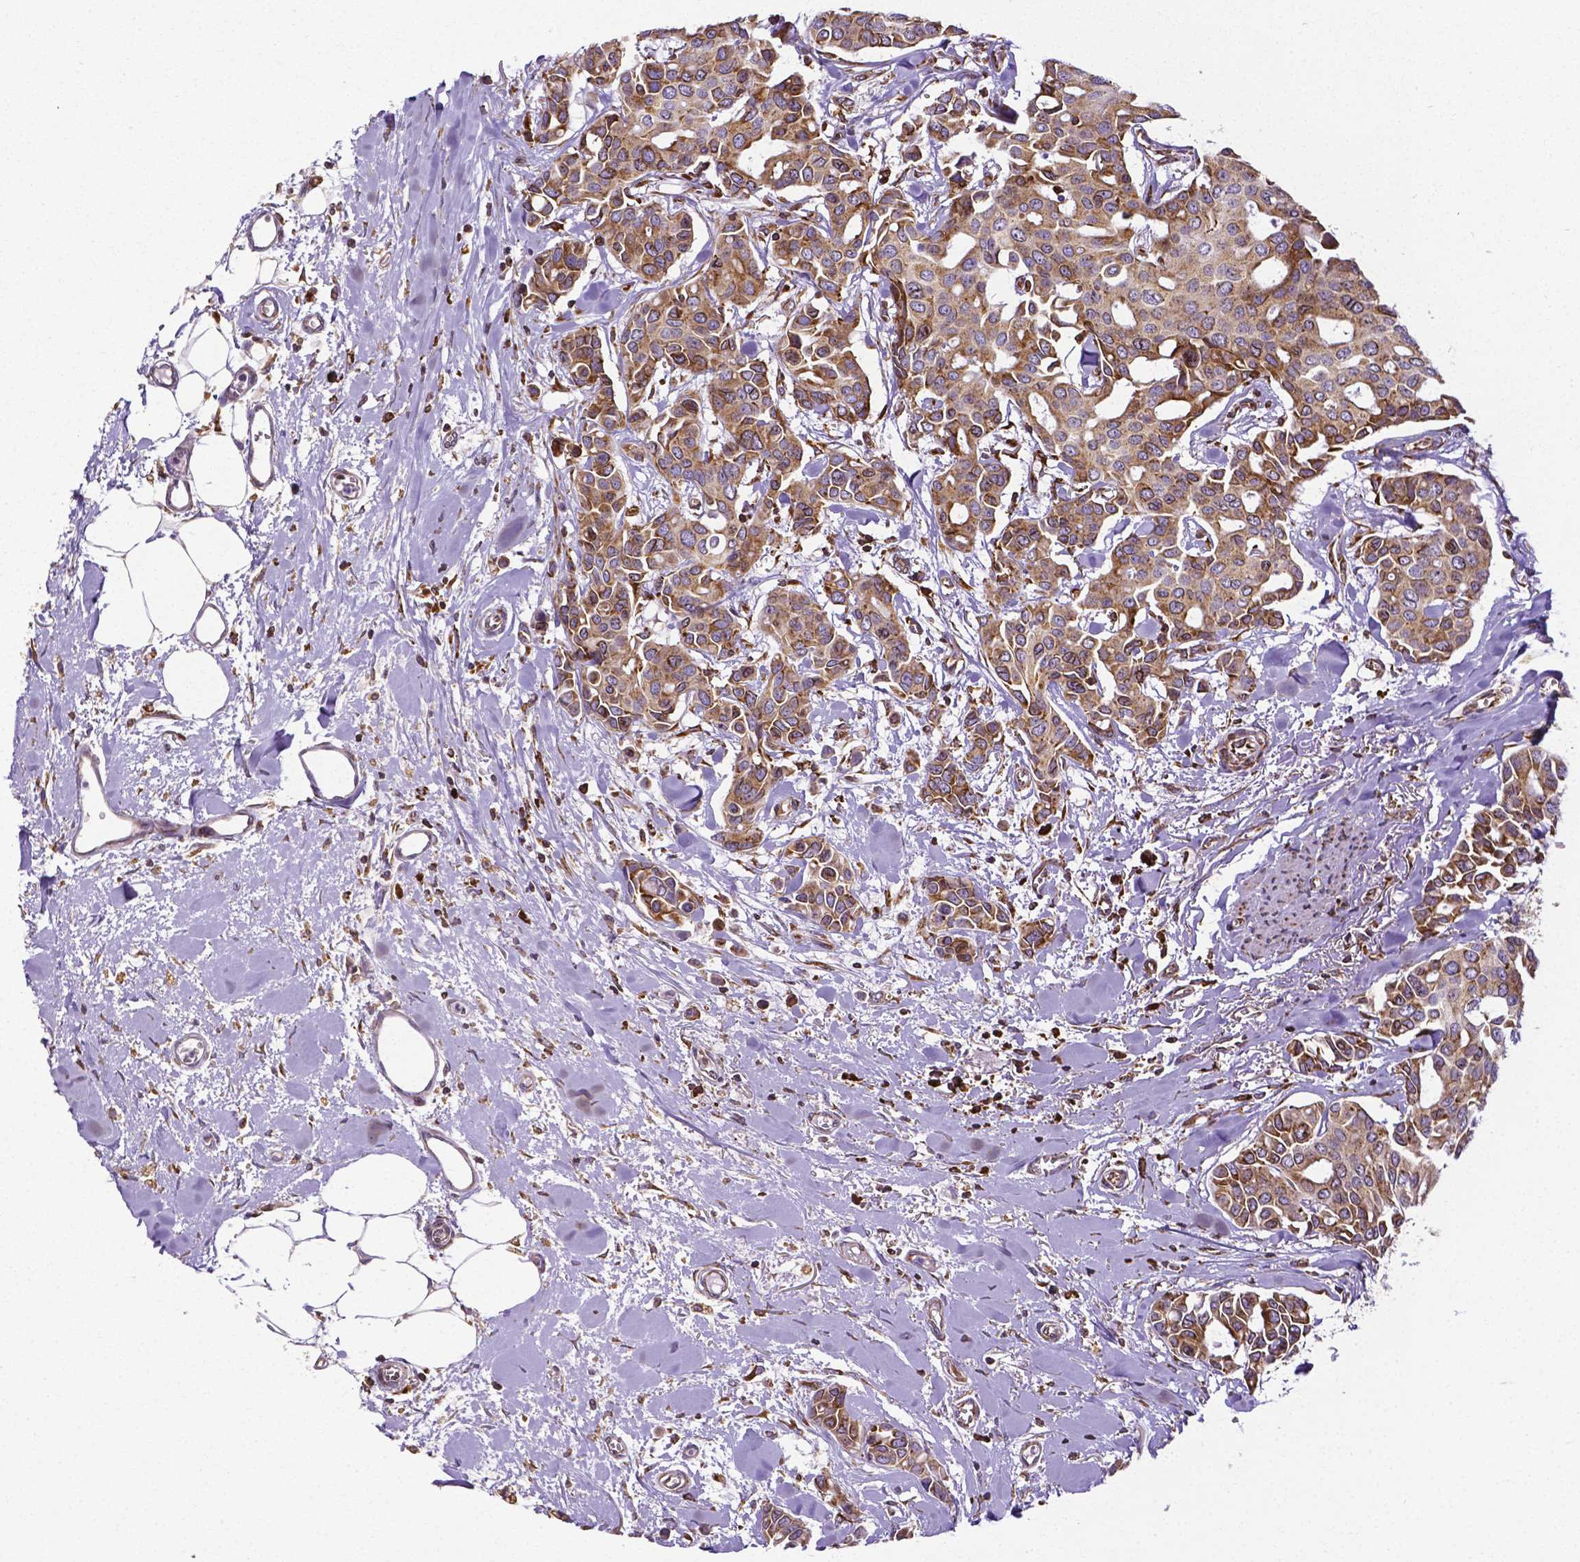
{"staining": {"intensity": "moderate", "quantity": ">75%", "location": "cytoplasmic/membranous"}, "tissue": "breast cancer", "cell_type": "Tumor cells", "image_type": "cancer", "snomed": [{"axis": "morphology", "description": "Duct carcinoma"}, {"axis": "topography", "description": "Breast"}], "caption": "Invasive ductal carcinoma (breast) stained with a brown dye demonstrates moderate cytoplasmic/membranous positive staining in approximately >75% of tumor cells.", "gene": "MTDH", "patient": {"sex": "female", "age": 54}}